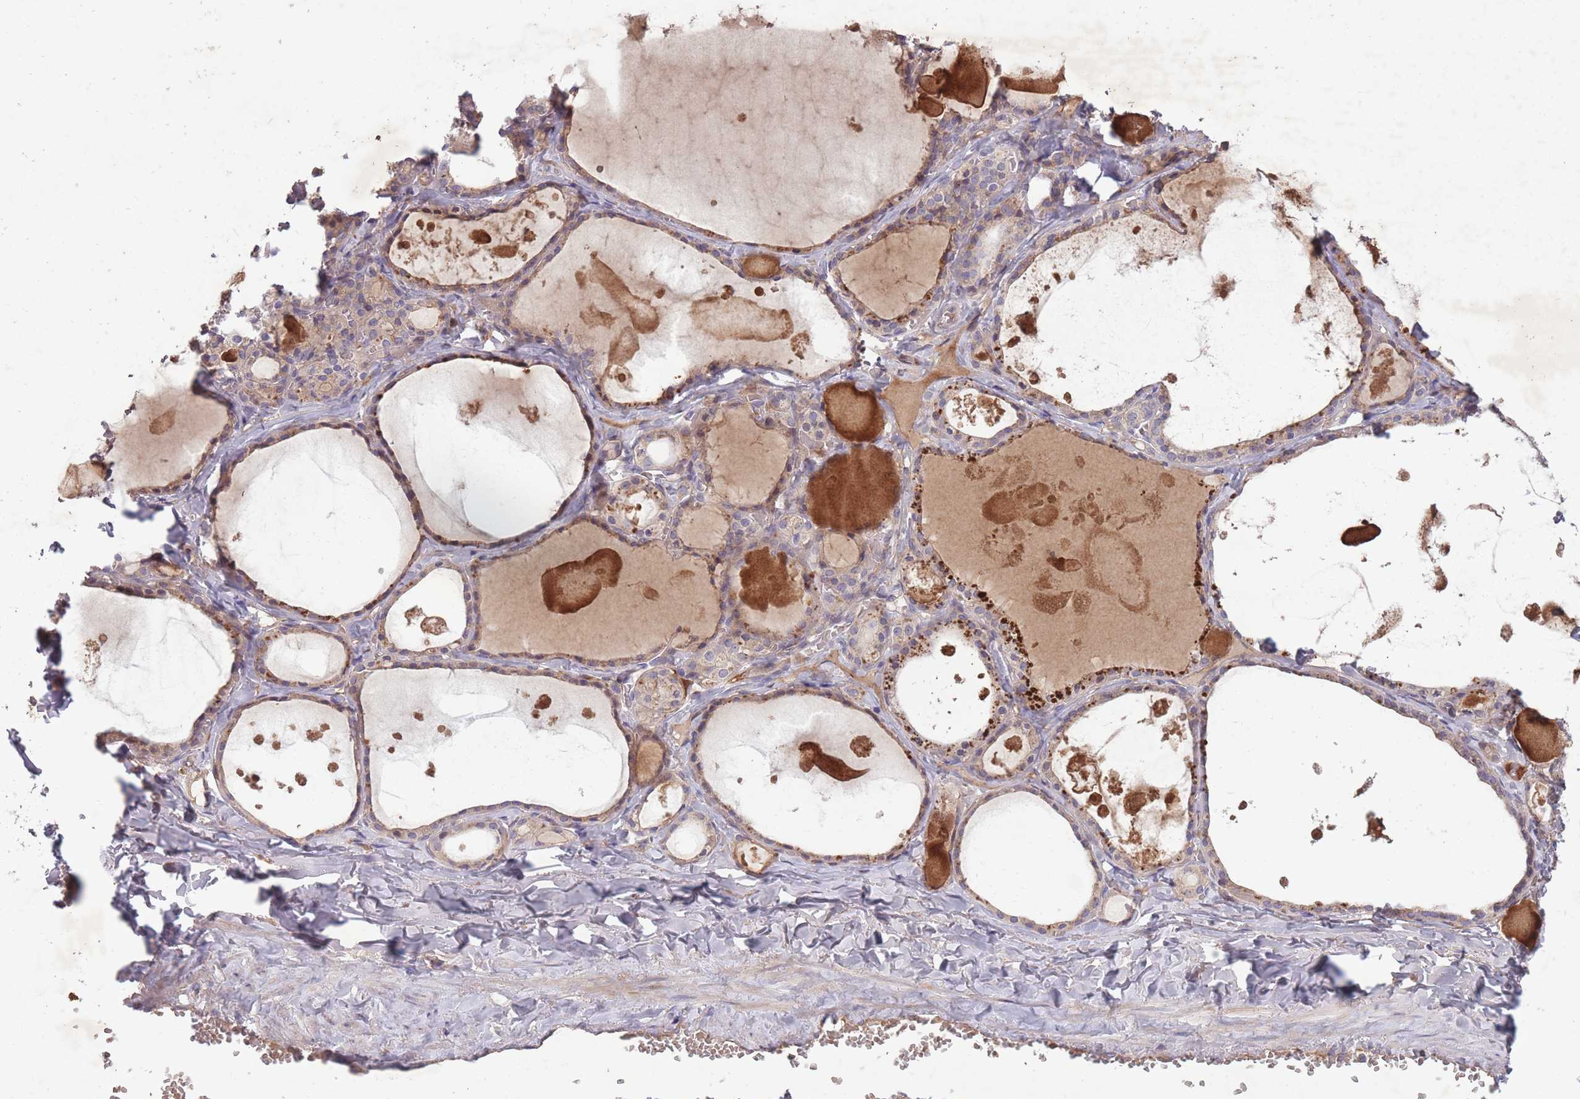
{"staining": {"intensity": "weak", "quantity": "25%-75%", "location": "cytoplasmic/membranous"}, "tissue": "thyroid gland", "cell_type": "Glandular cells", "image_type": "normal", "snomed": [{"axis": "morphology", "description": "Normal tissue, NOS"}, {"axis": "topography", "description": "Thyroid gland"}], "caption": "This image displays immunohistochemistry staining of unremarkable thyroid gland, with low weak cytoplasmic/membranous expression in about 25%-75% of glandular cells.", "gene": "OR2V1", "patient": {"sex": "male", "age": 56}}